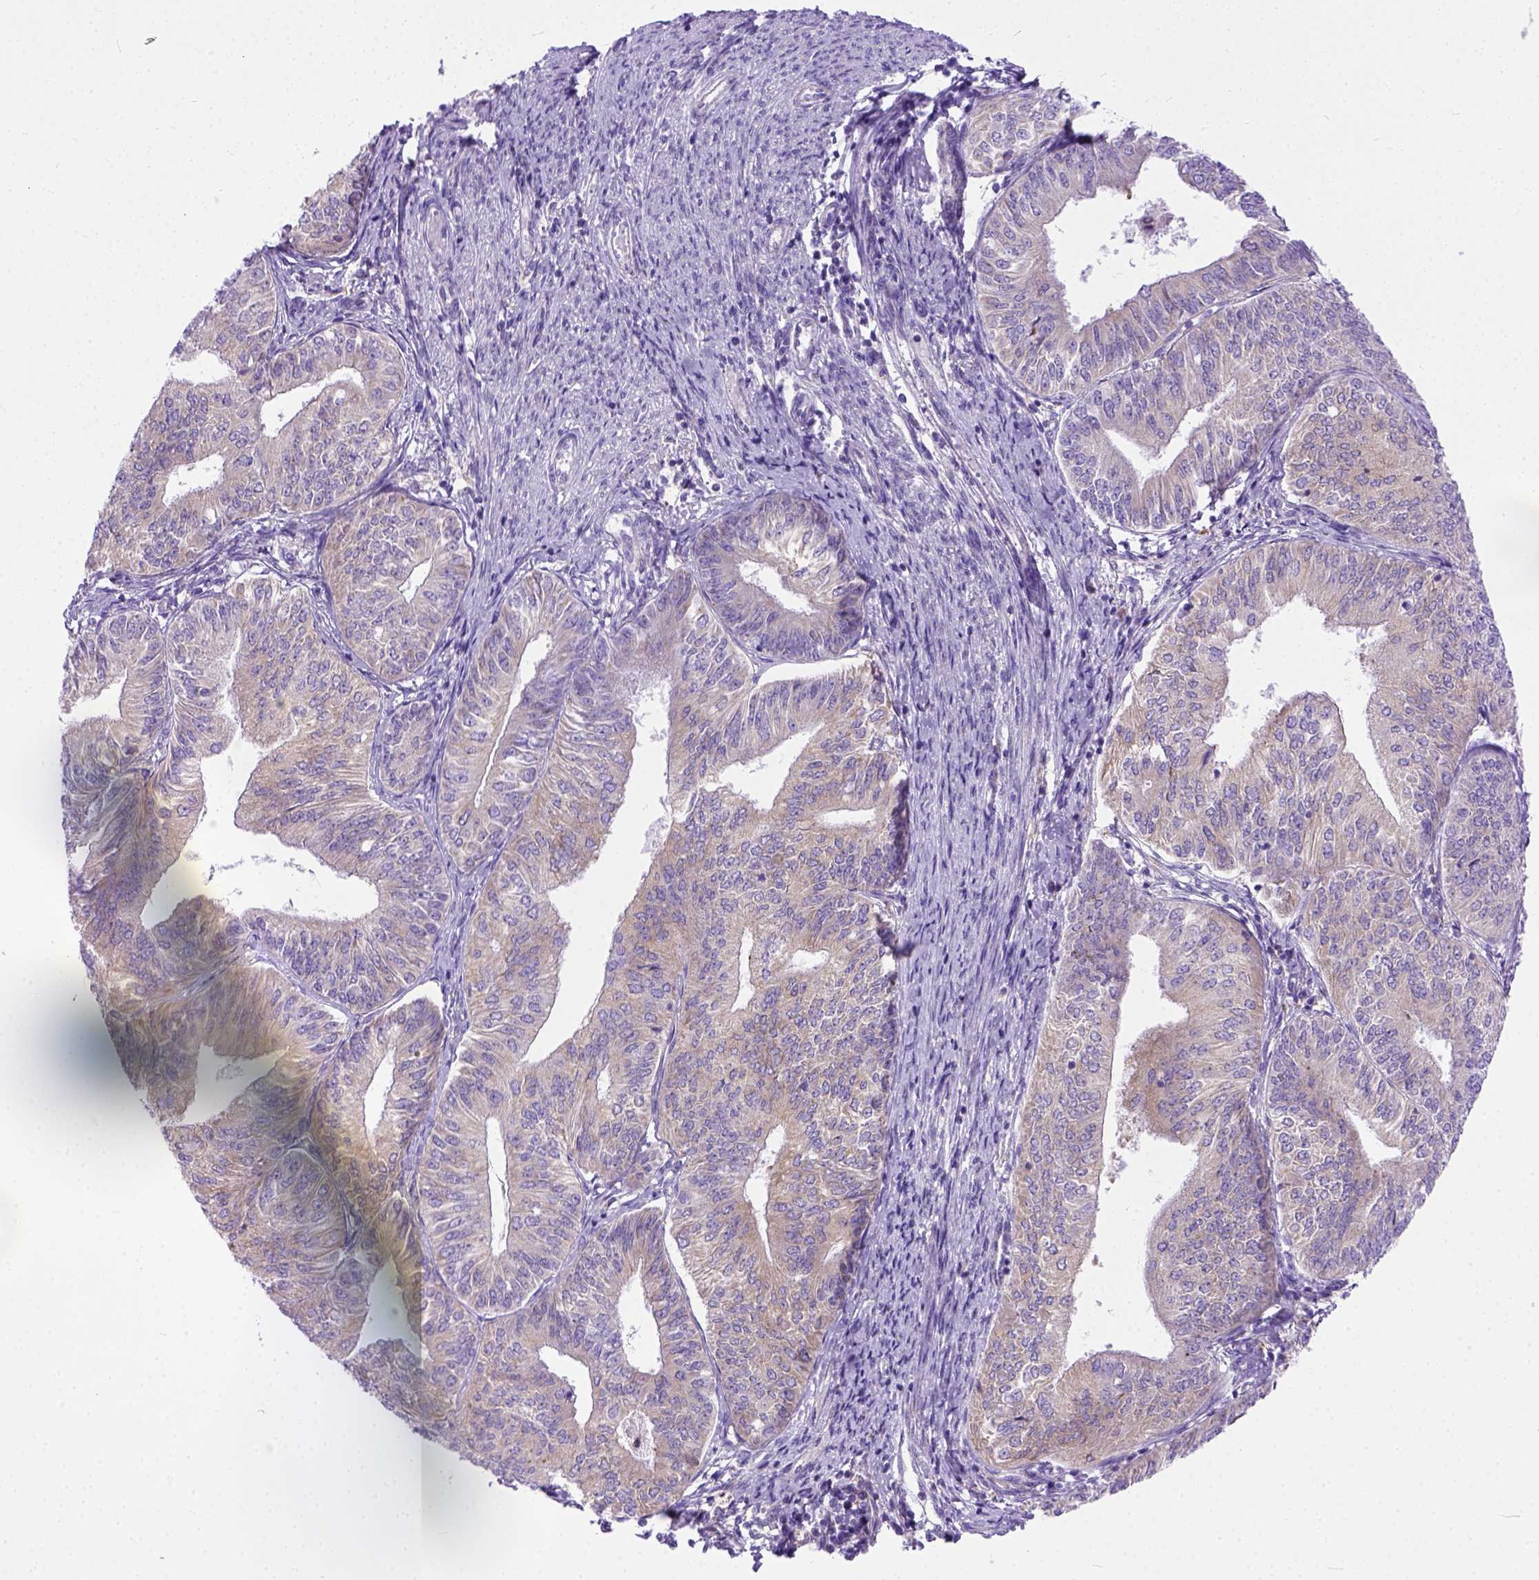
{"staining": {"intensity": "moderate", "quantity": ">75%", "location": "cytoplasmic/membranous"}, "tissue": "endometrial cancer", "cell_type": "Tumor cells", "image_type": "cancer", "snomed": [{"axis": "morphology", "description": "Adenocarcinoma, NOS"}, {"axis": "topography", "description": "Endometrium"}], "caption": "Immunohistochemistry (IHC) photomicrograph of endometrial cancer stained for a protein (brown), which displays medium levels of moderate cytoplasmic/membranous expression in approximately >75% of tumor cells.", "gene": "PLK4", "patient": {"sex": "female", "age": 58}}